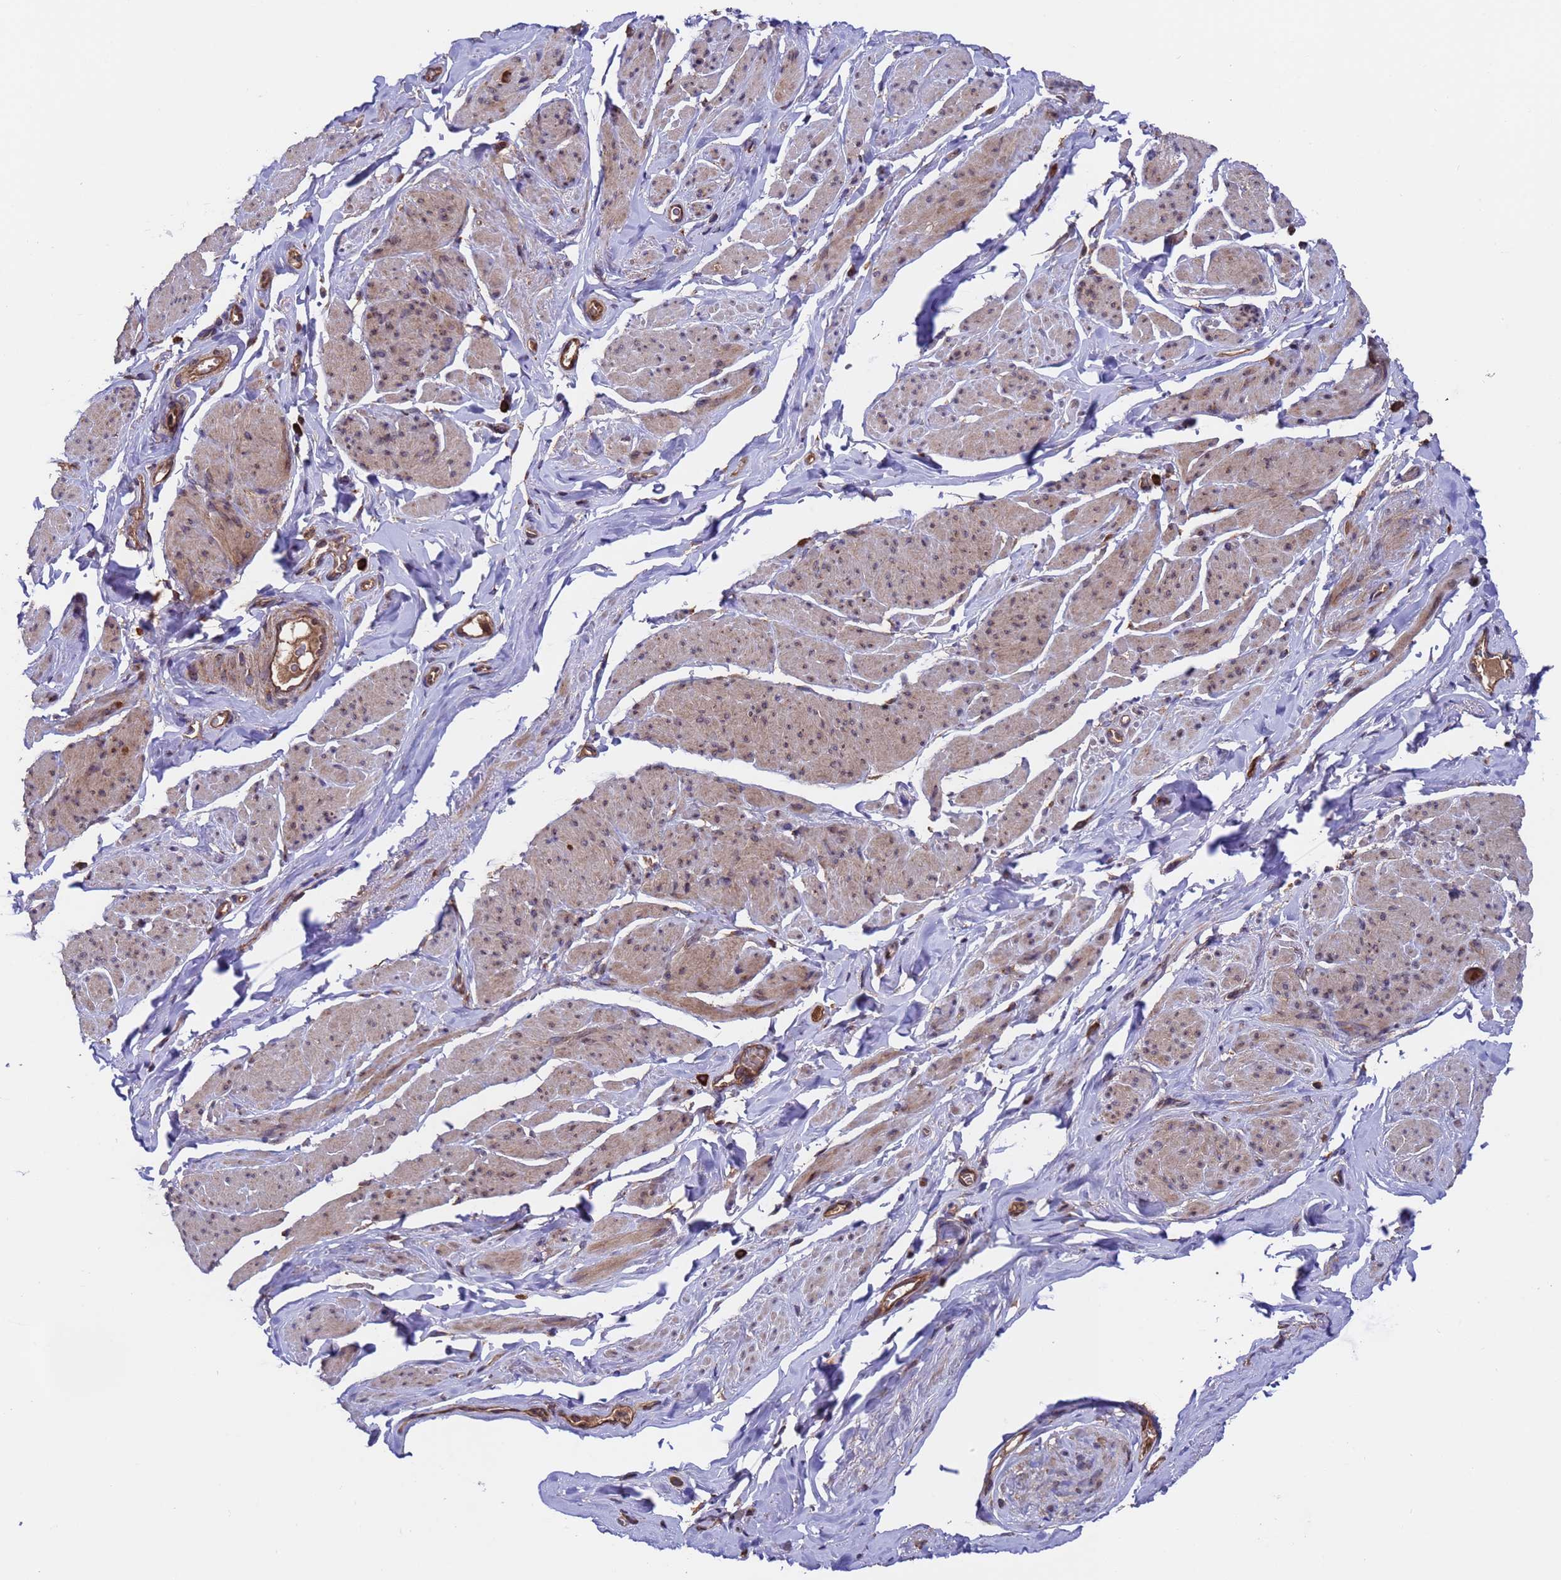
{"staining": {"intensity": "moderate", "quantity": "25%-75%", "location": "cytoplasmic/membranous"}, "tissue": "smooth muscle", "cell_type": "Smooth muscle cells", "image_type": "normal", "snomed": [{"axis": "morphology", "description": "Normal tissue, NOS"}, {"axis": "topography", "description": "Smooth muscle"}, {"axis": "topography", "description": "Peripheral nerve tissue"}], "caption": "An IHC image of benign tissue is shown. Protein staining in brown labels moderate cytoplasmic/membranous positivity in smooth muscle within smooth muscle cells. The staining was performed using DAB (3,3'-diaminobenzidine), with brown indicating positive protein expression. Nuclei are stained blue with hematoxylin.", "gene": "TSR3", "patient": {"sex": "male", "age": 69}}